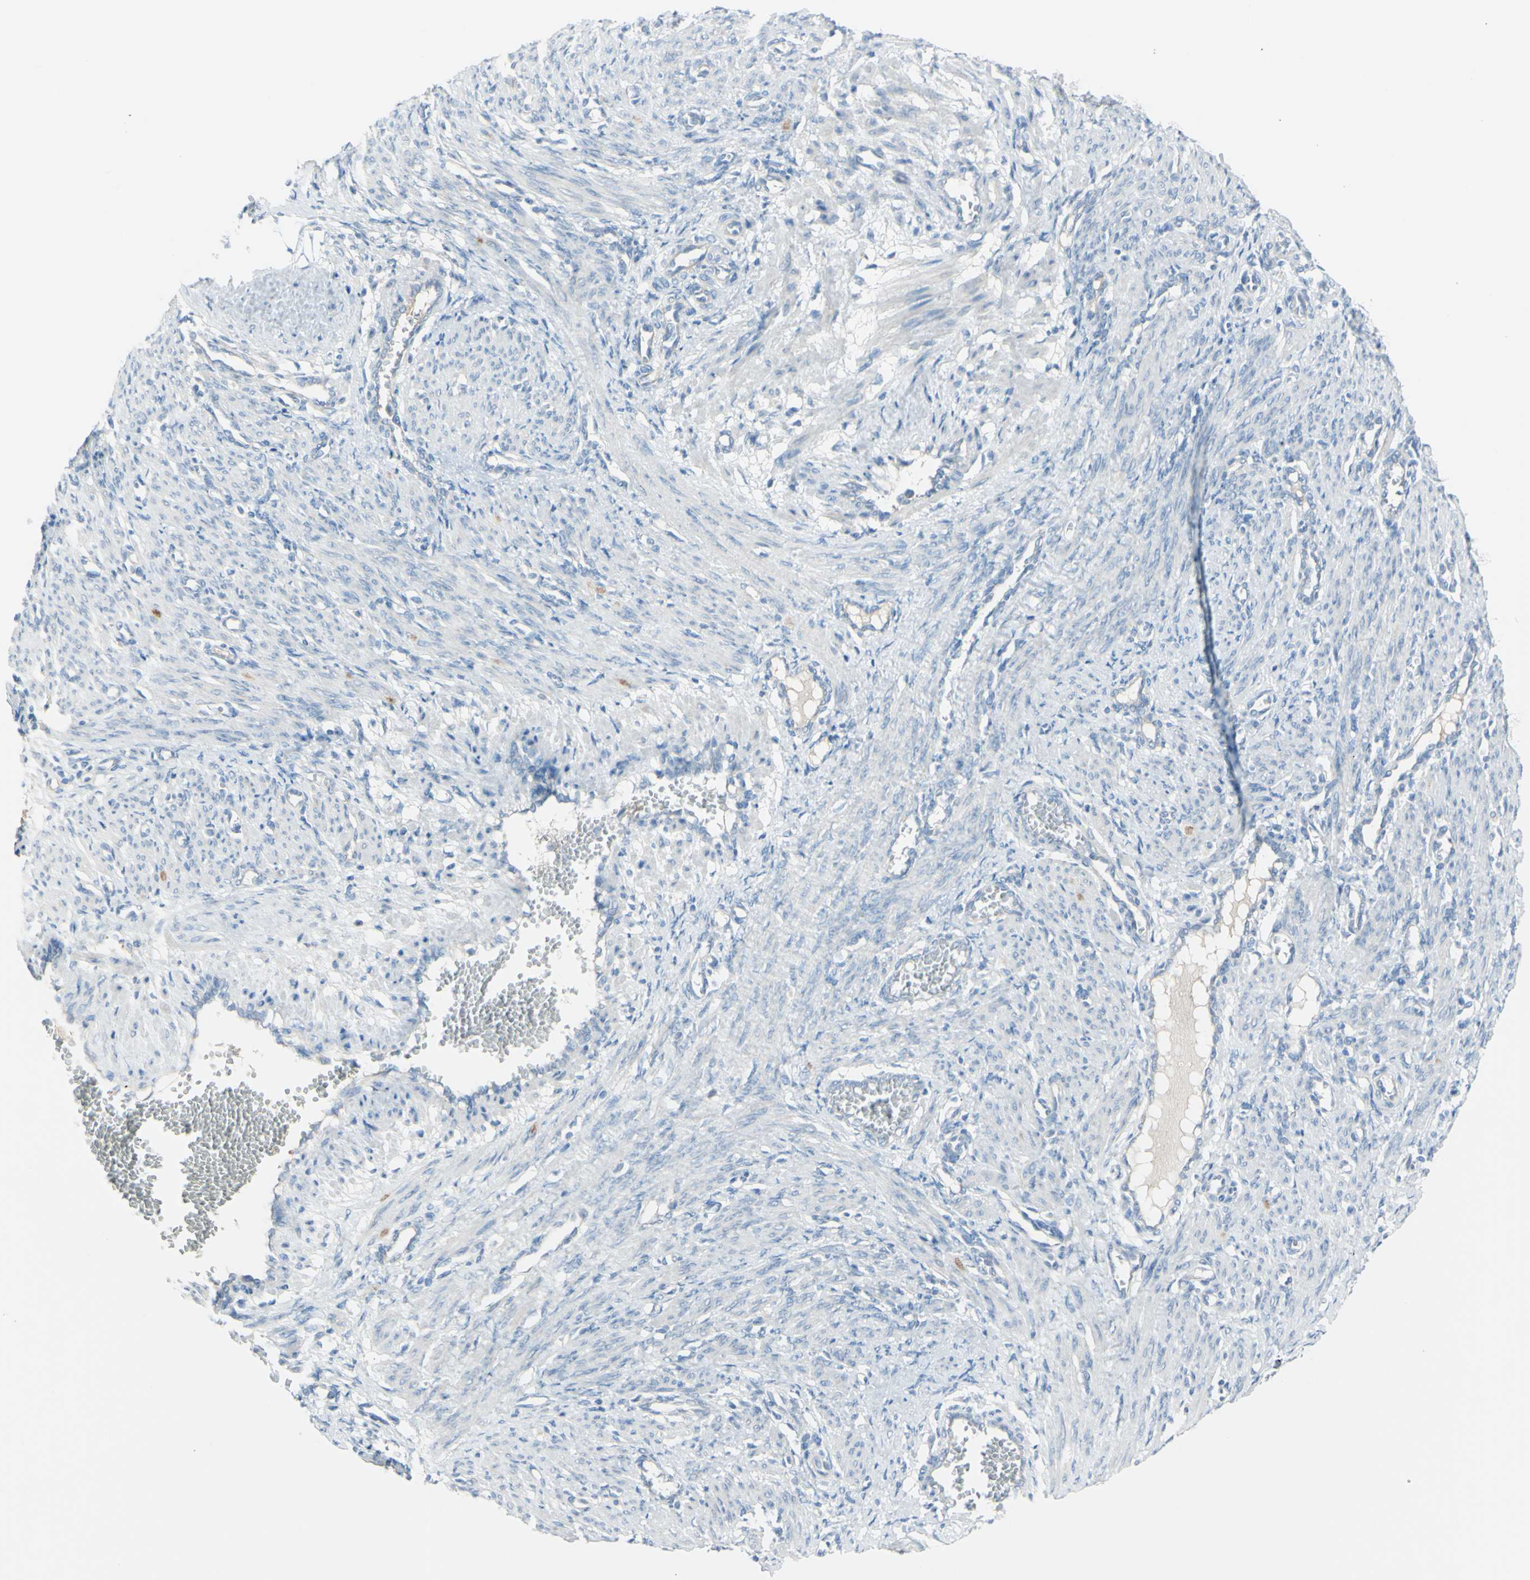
{"staining": {"intensity": "negative", "quantity": "none", "location": "none"}, "tissue": "smooth muscle", "cell_type": "Smooth muscle cells", "image_type": "normal", "snomed": [{"axis": "morphology", "description": "Normal tissue, NOS"}, {"axis": "topography", "description": "Endometrium"}], "caption": "There is no significant positivity in smooth muscle cells of smooth muscle. The staining was performed using DAB to visualize the protein expression in brown, while the nuclei were stained in blue with hematoxylin (Magnification: 20x).", "gene": "TFPI2", "patient": {"sex": "female", "age": 33}}